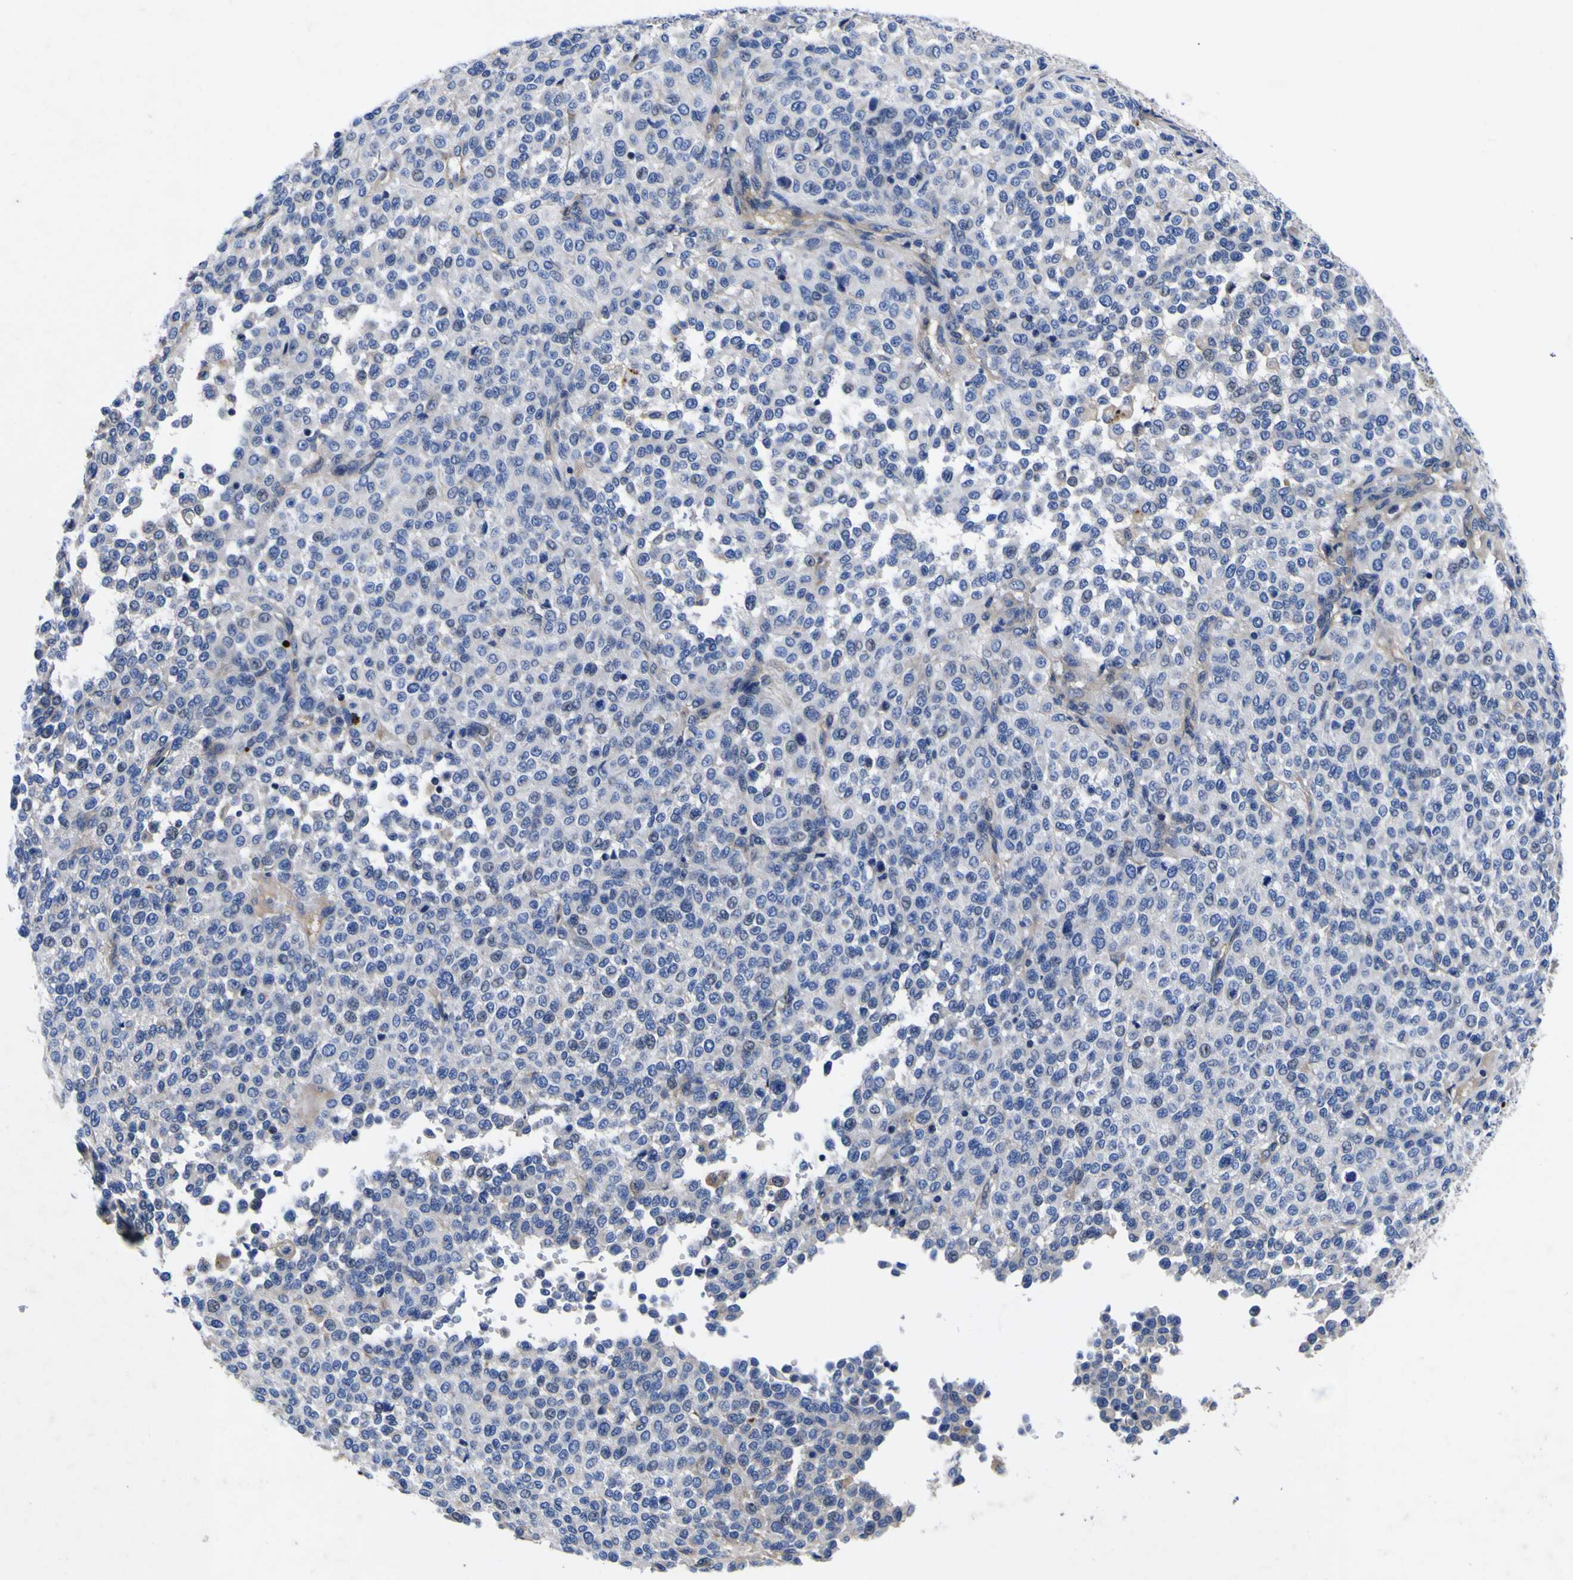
{"staining": {"intensity": "negative", "quantity": "none", "location": "none"}, "tissue": "melanoma", "cell_type": "Tumor cells", "image_type": "cancer", "snomed": [{"axis": "morphology", "description": "Malignant melanoma, Metastatic site"}, {"axis": "topography", "description": "Pancreas"}], "caption": "Human melanoma stained for a protein using immunohistochemistry displays no staining in tumor cells.", "gene": "VASN", "patient": {"sex": "female", "age": 30}}